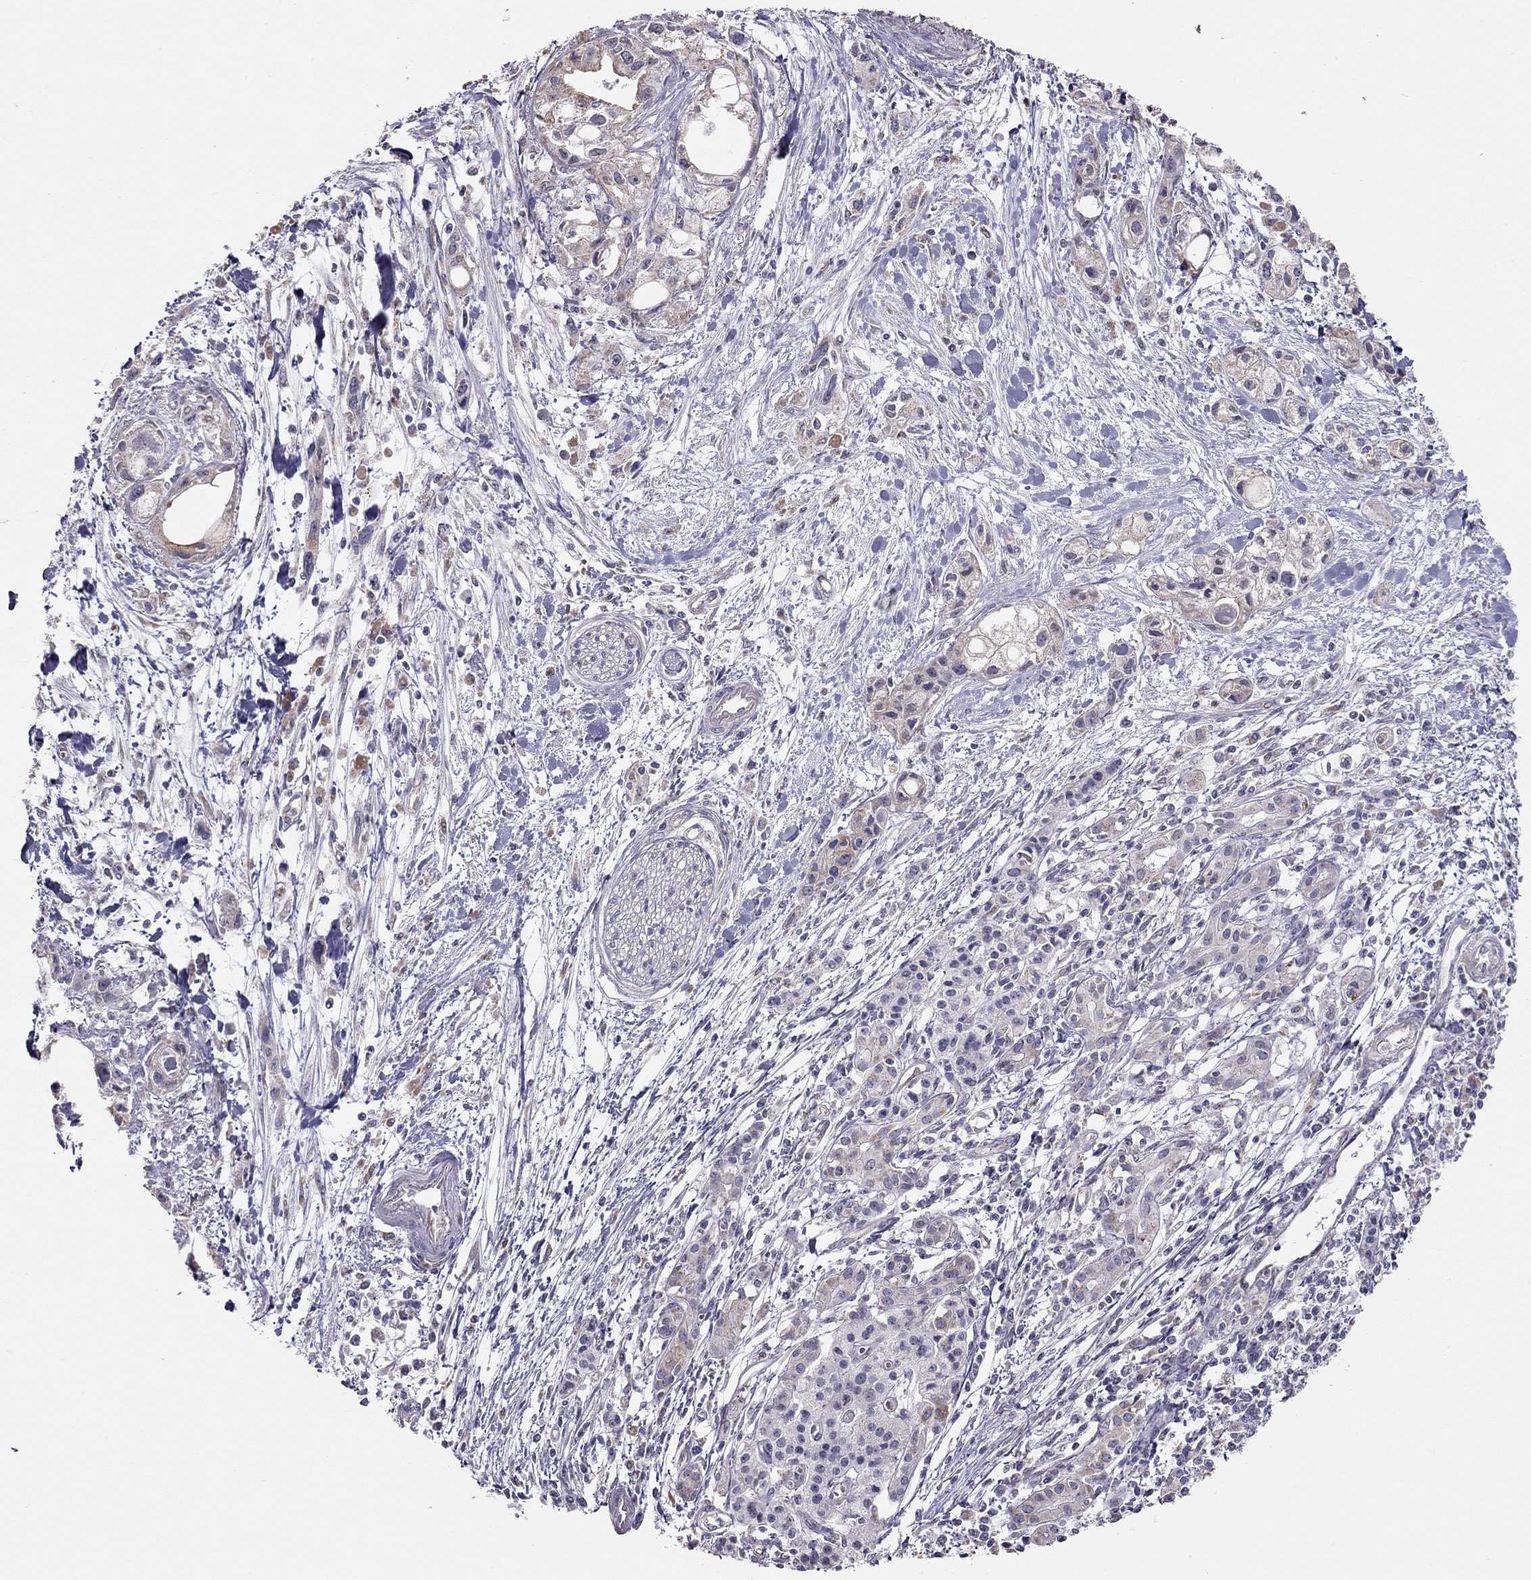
{"staining": {"intensity": "weak", "quantity": "<25%", "location": "cytoplasmic/membranous"}, "tissue": "pancreatic cancer", "cell_type": "Tumor cells", "image_type": "cancer", "snomed": [{"axis": "morphology", "description": "Adenocarcinoma, NOS"}, {"axis": "topography", "description": "Pancreas"}], "caption": "This is a micrograph of immunohistochemistry staining of pancreatic cancer, which shows no staining in tumor cells.", "gene": "LRIT3", "patient": {"sex": "female", "age": 61}}